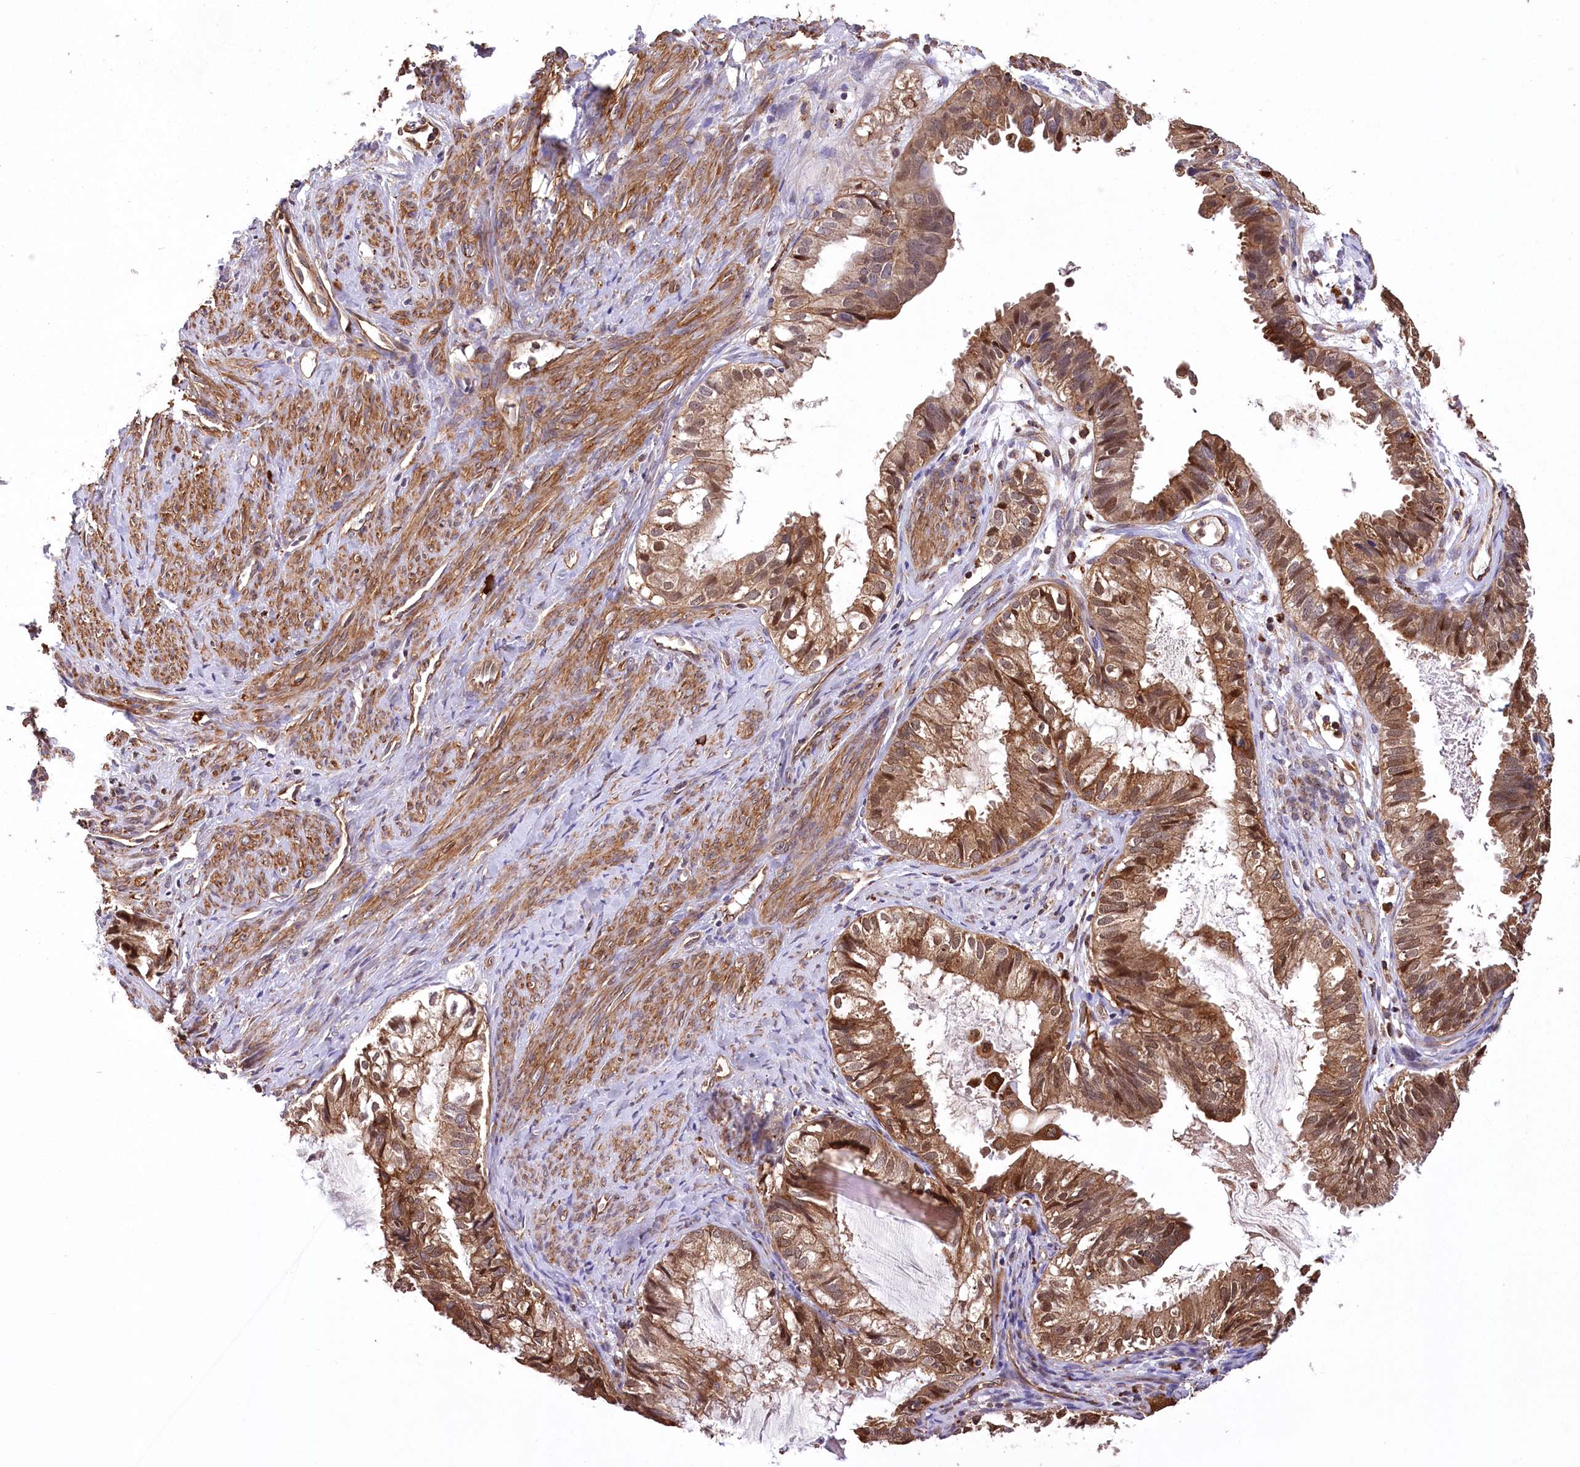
{"staining": {"intensity": "moderate", "quantity": ">75%", "location": "cytoplasmic/membranous,nuclear"}, "tissue": "cervical cancer", "cell_type": "Tumor cells", "image_type": "cancer", "snomed": [{"axis": "morphology", "description": "Normal tissue, NOS"}, {"axis": "morphology", "description": "Adenocarcinoma, NOS"}, {"axis": "topography", "description": "Cervix"}, {"axis": "topography", "description": "Endometrium"}], "caption": "Protein expression analysis of human cervical cancer (adenocarcinoma) reveals moderate cytoplasmic/membranous and nuclear staining in approximately >75% of tumor cells.", "gene": "DPP3", "patient": {"sex": "female", "age": 86}}